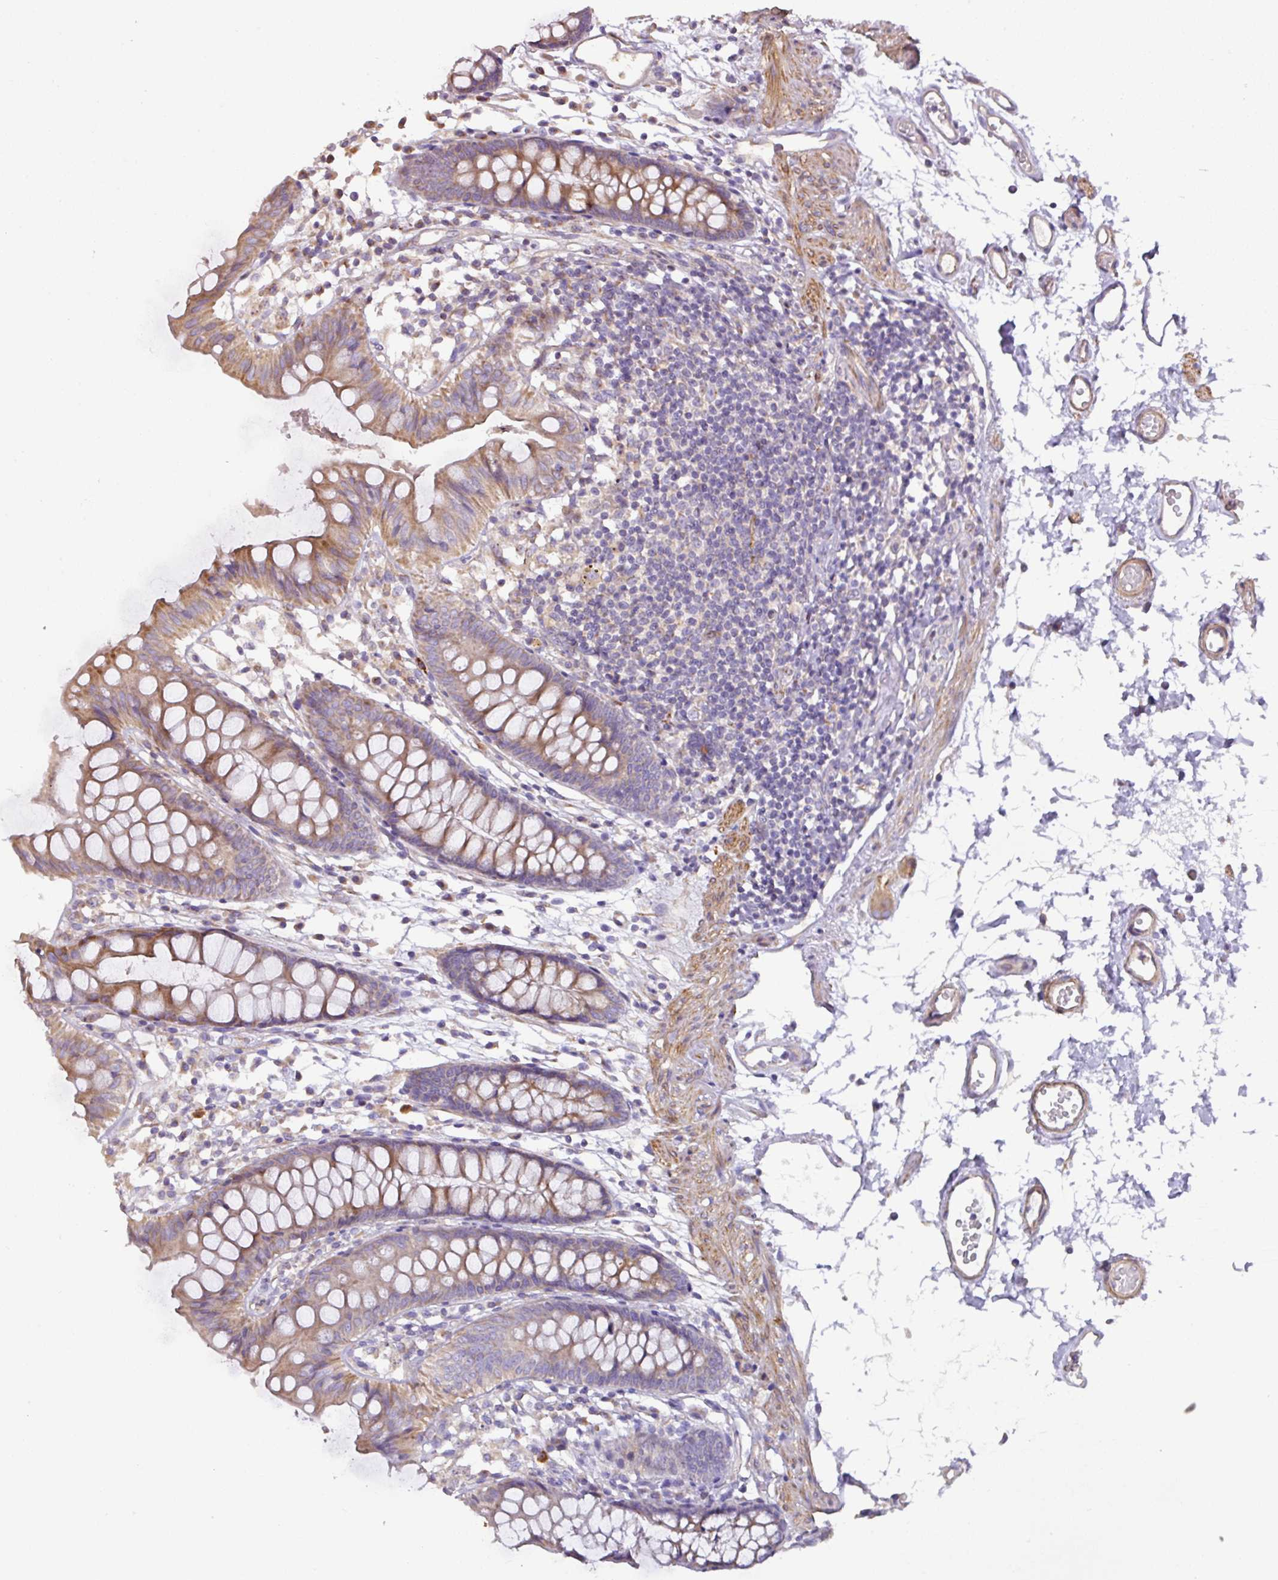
{"staining": {"intensity": "moderate", "quantity": ">75%", "location": "cytoplasmic/membranous"}, "tissue": "colon", "cell_type": "Endothelial cells", "image_type": "normal", "snomed": [{"axis": "morphology", "description": "Normal tissue, NOS"}, {"axis": "topography", "description": "Colon"}], "caption": "Colon stained with DAB (3,3'-diaminobenzidine) immunohistochemistry shows medium levels of moderate cytoplasmic/membranous positivity in approximately >75% of endothelial cells.", "gene": "MRRF", "patient": {"sex": "female", "age": 84}}